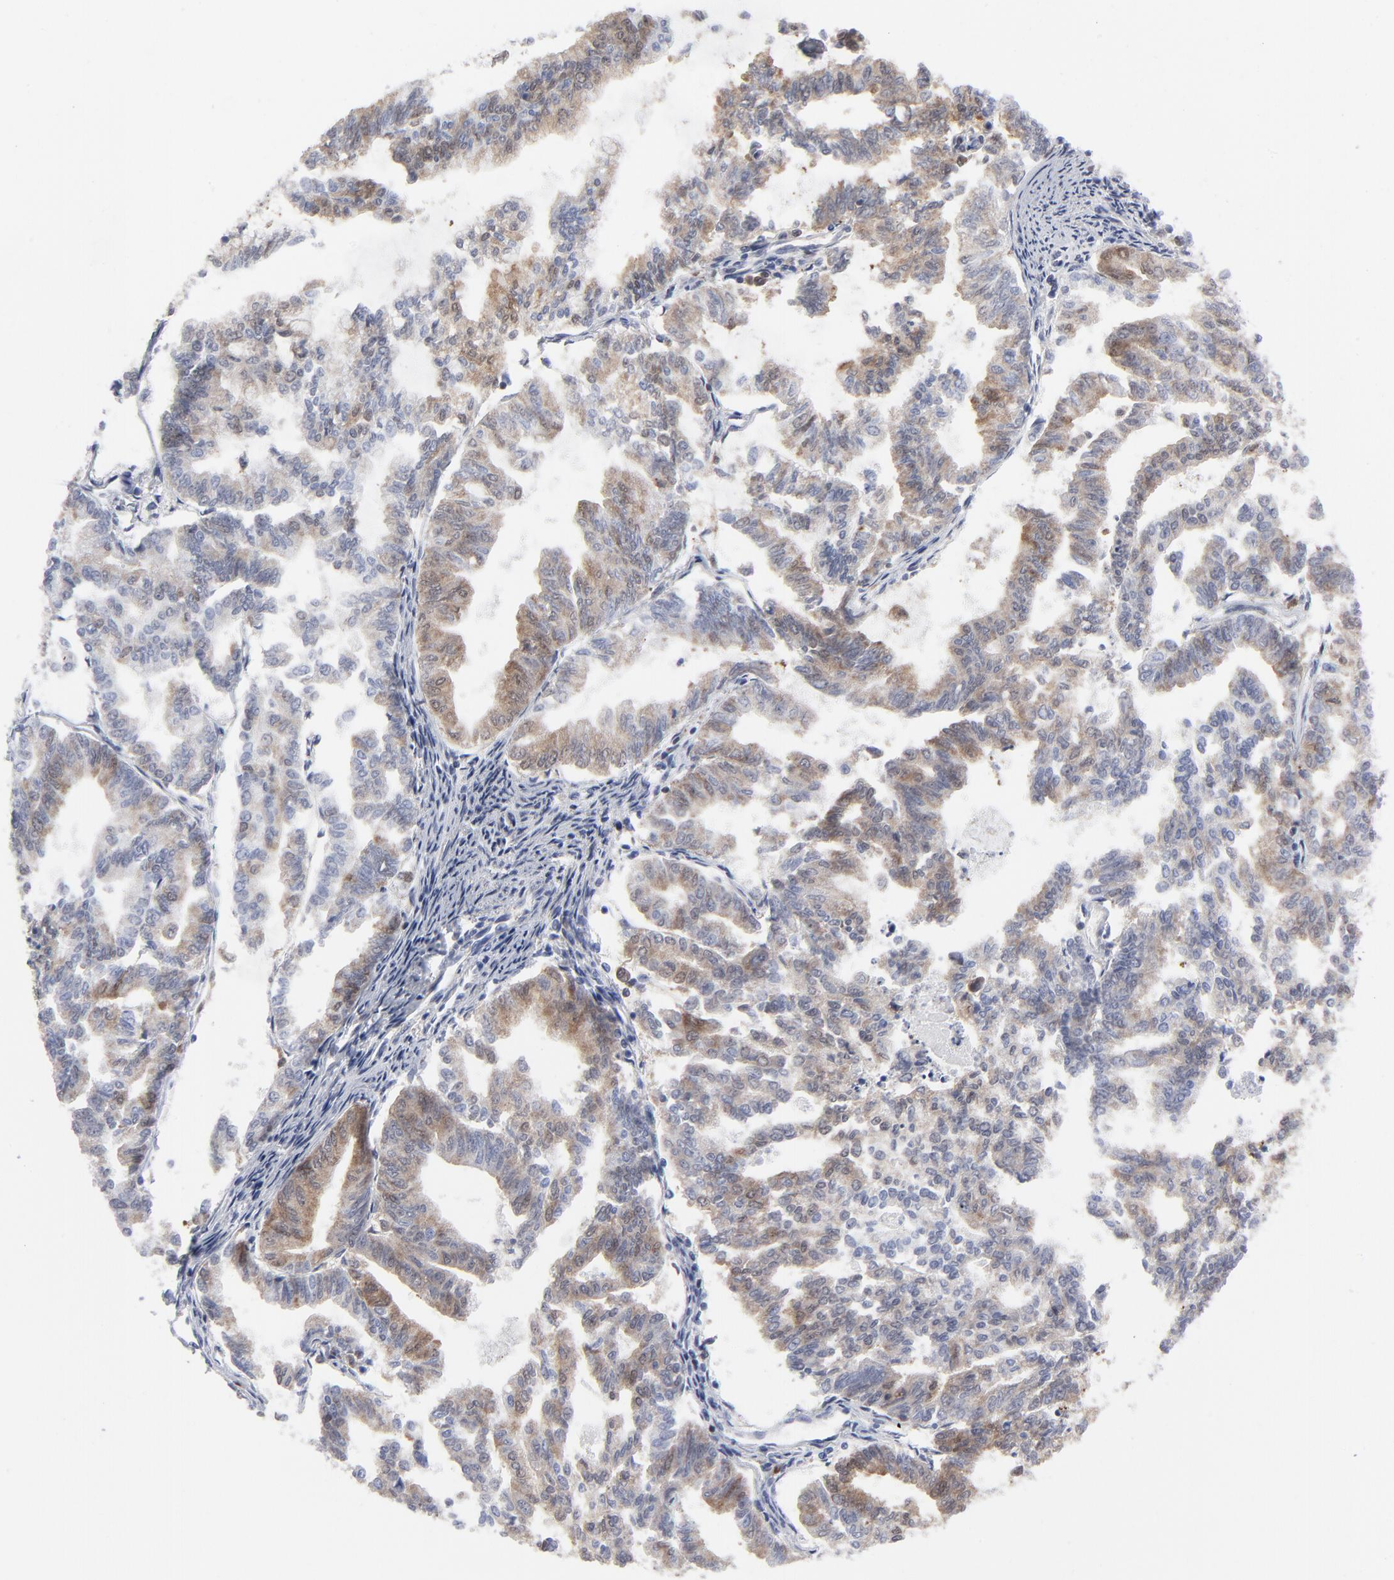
{"staining": {"intensity": "weak", "quantity": "25%-75%", "location": "cytoplasmic/membranous"}, "tissue": "endometrial cancer", "cell_type": "Tumor cells", "image_type": "cancer", "snomed": [{"axis": "morphology", "description": "Adenocarcinoma, NOS"}, {"axis": "topography", "description": "Endometrium"}], "caption": "Immunohistochemistry micrograph of neoplastic tissue: endometrial cancer stained using immunohistochemistry (IHC) demonstrates low levels of weak protein expression localized specifically in the cytoplasmic/membranous of tumor cells, appearing as a cytoplasmic/membranous brown color.", "gene": "MAP2K1", "patient": {"sex": "female", "age": 79}}